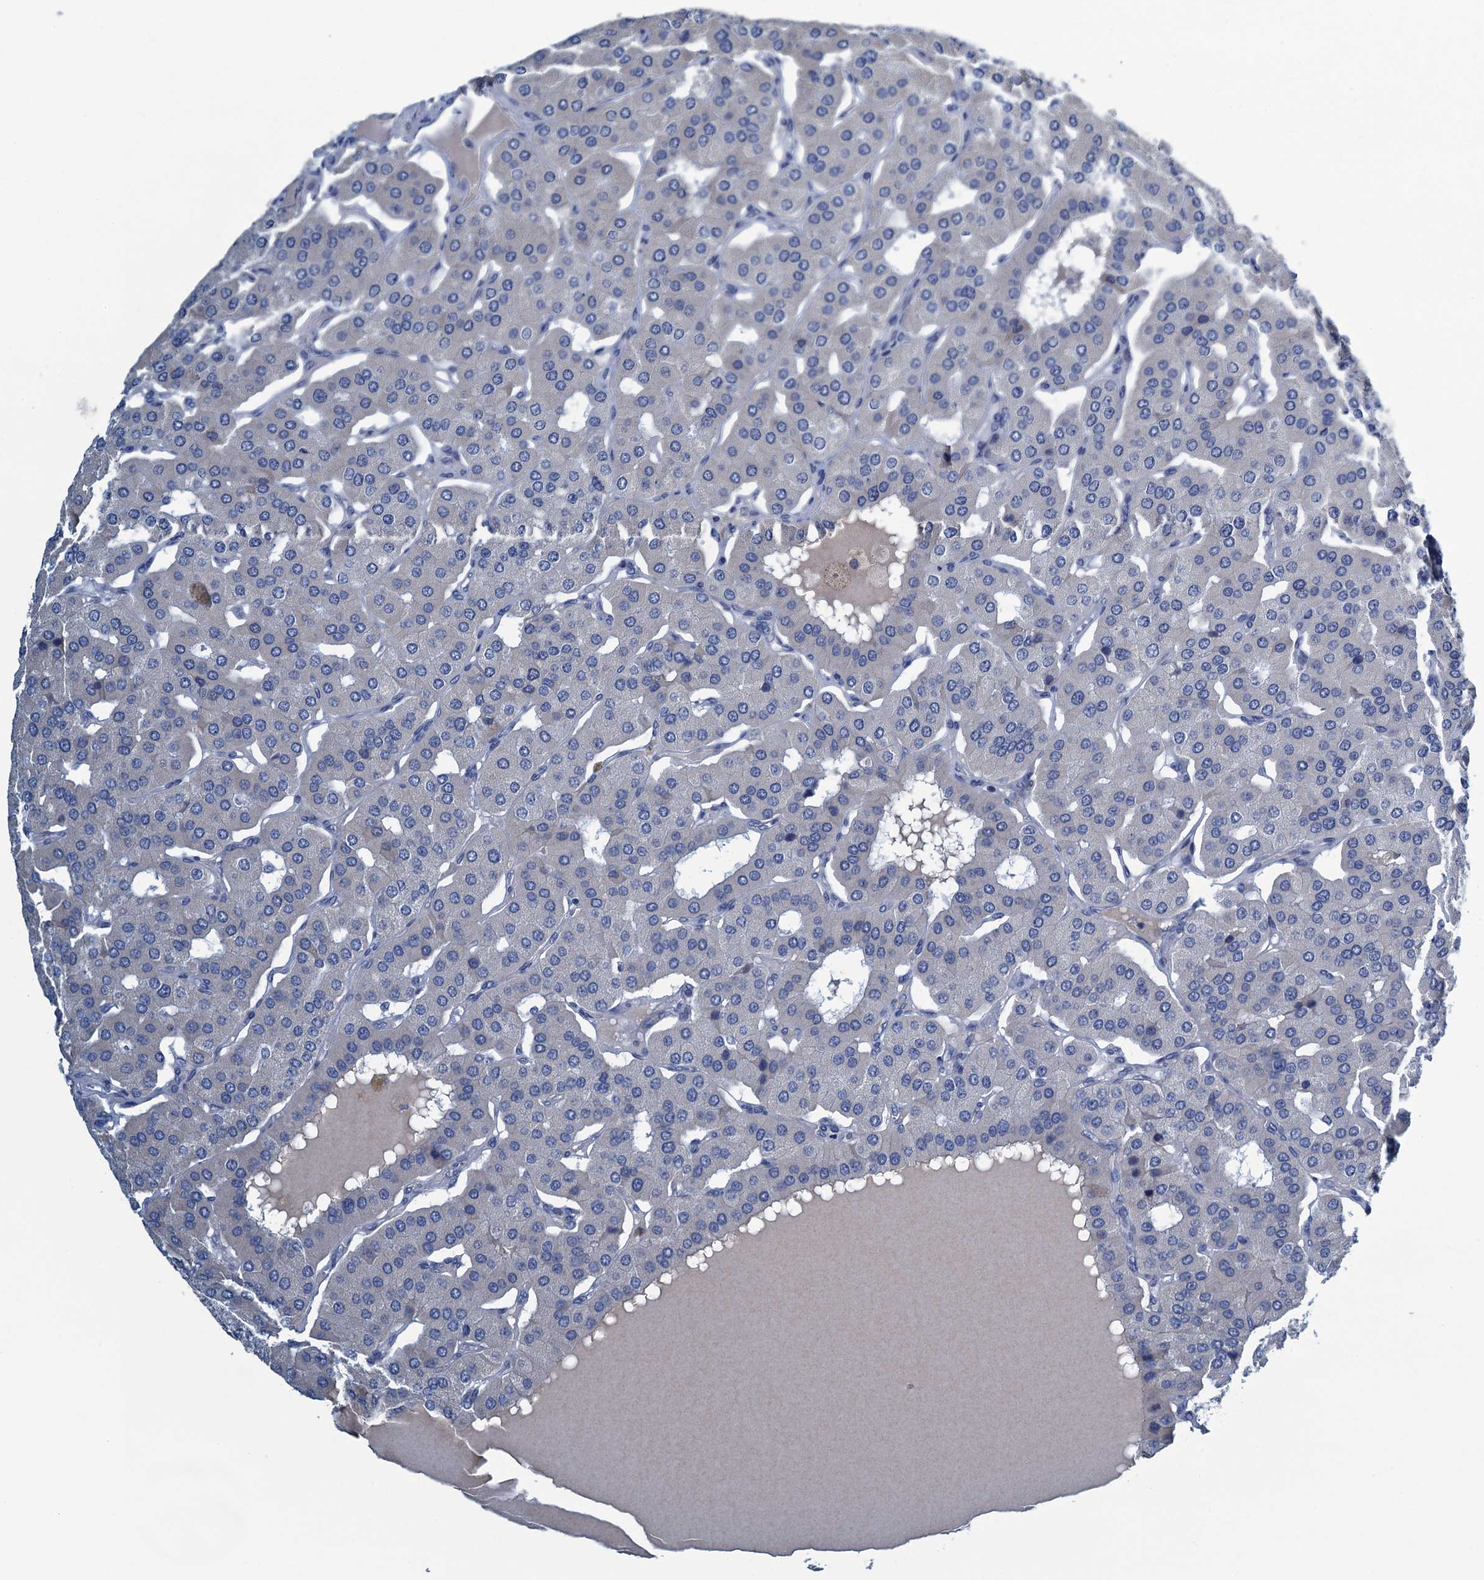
{"staining": {"intensity": "negative", "quantity": "none", "location": "none"}, "tissue": "parathyroid gland", "cell_type": "Glandular cells", "image_type": "normal", "snomed": [{"axis": "morphology", "description": "Normal tissue, NOS"}, {"axis": "morphology", "description": "Adenoma, NOS"}, {"axis": "topography", "description": "Parathyroid gland"}], "caption": "A high-resolution photomicrograph shows immunohistochemistry staining of unremarkable parathyroid gland, which displays no significant expression in glandular cells. (DAB (3,3'-diaminobenzidine) IHC, high magnification).", "gene": "C10orf88", "patient": {"sex": "female", "age": 86}}